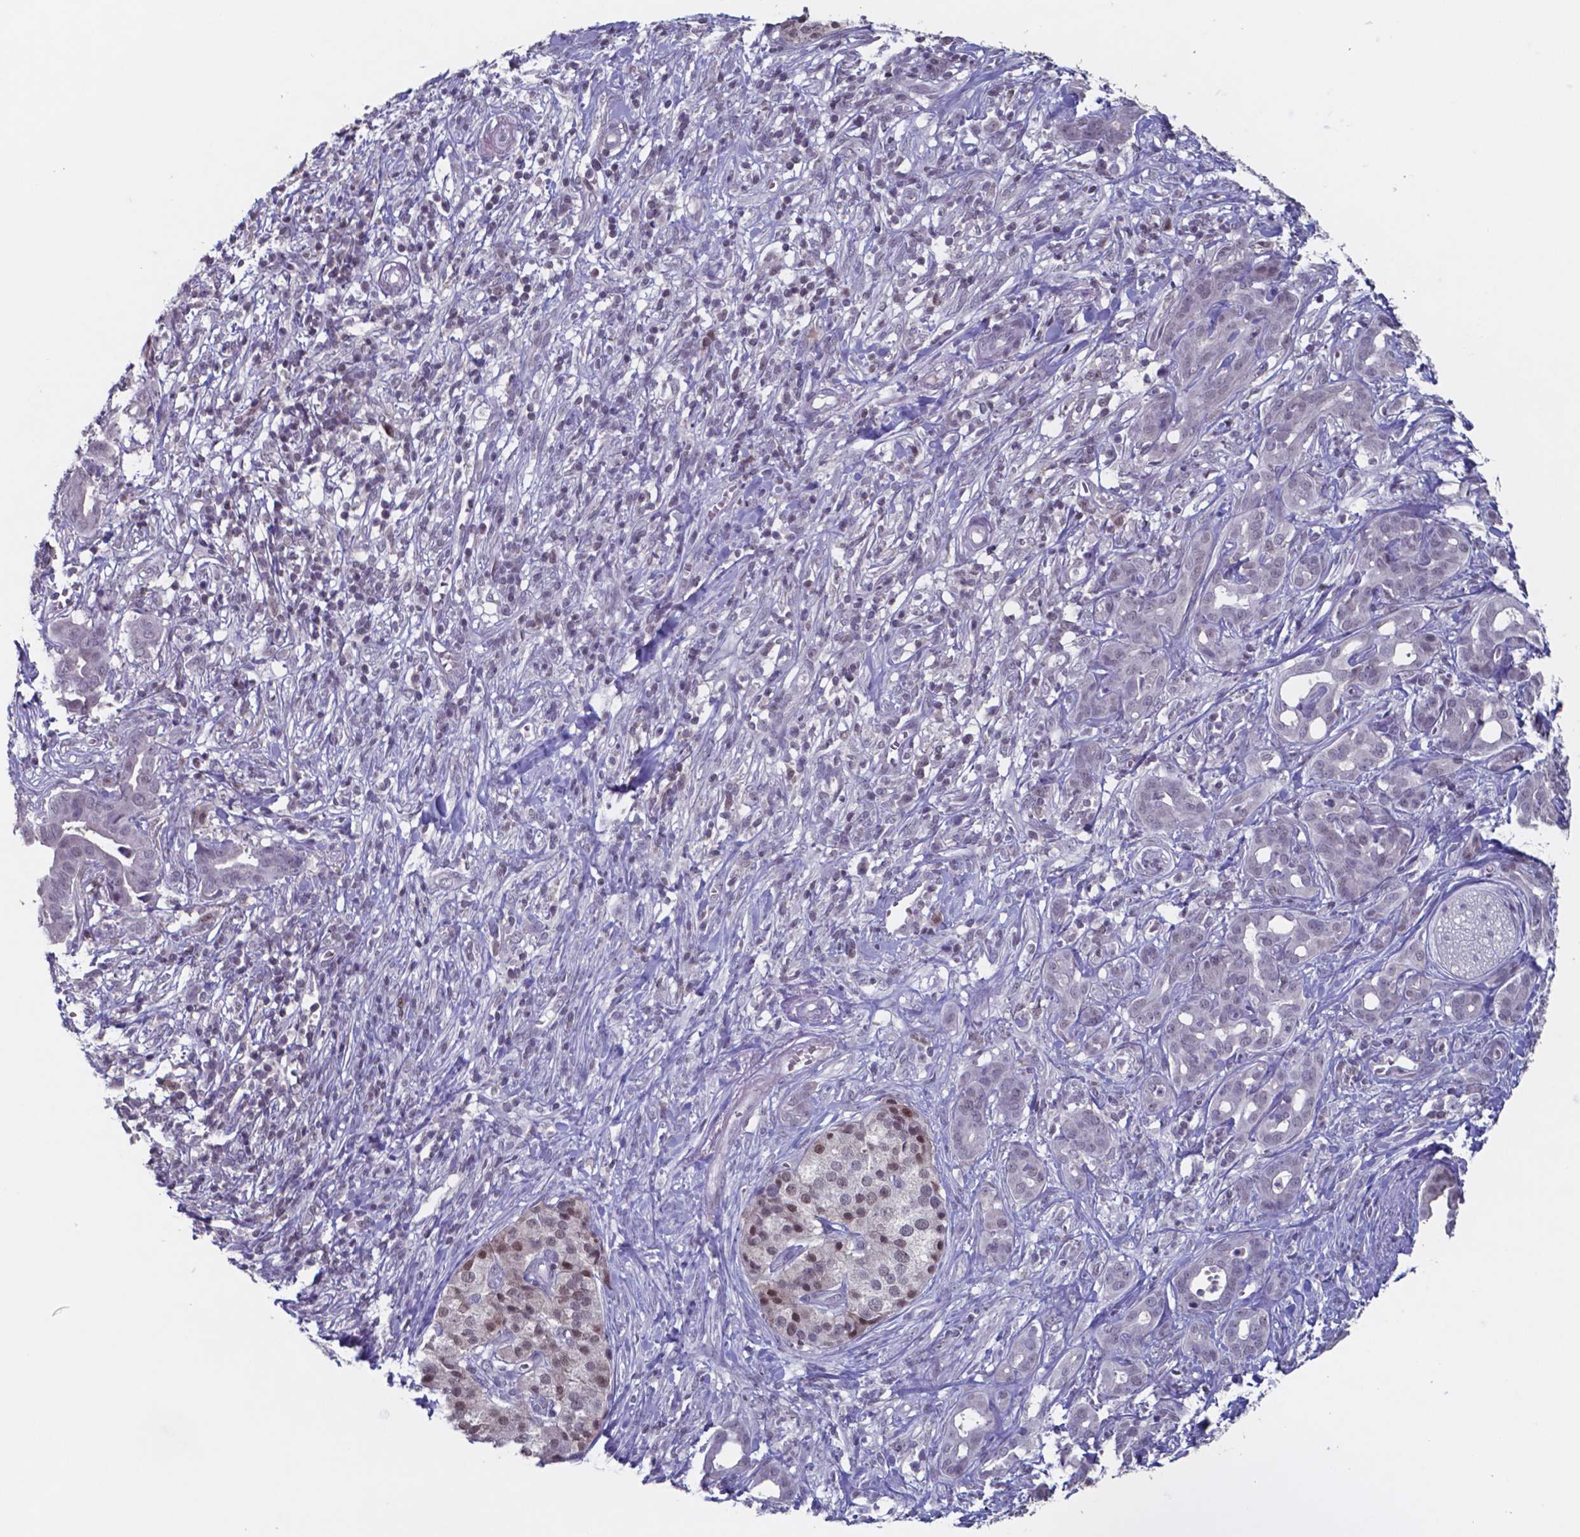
{"staining": {"intensity": "negative", "quantity": "none", "location": "none"}, "tissue": "pancreatic cancer", "cell_type": "Tumor cells", "image_type": "cancer", "snomed": [{"axis": "morphology", "description": "Adenocarcinoma, NOS"}, {"axis": "topography", "description": "Pancreas"}], "caption": "A histopathology image of human pancreatic adenocarcinoma is negative for staining in tumor cells.", "gene": "TDP2", "patient": {"sex": "male", "age": 61}}